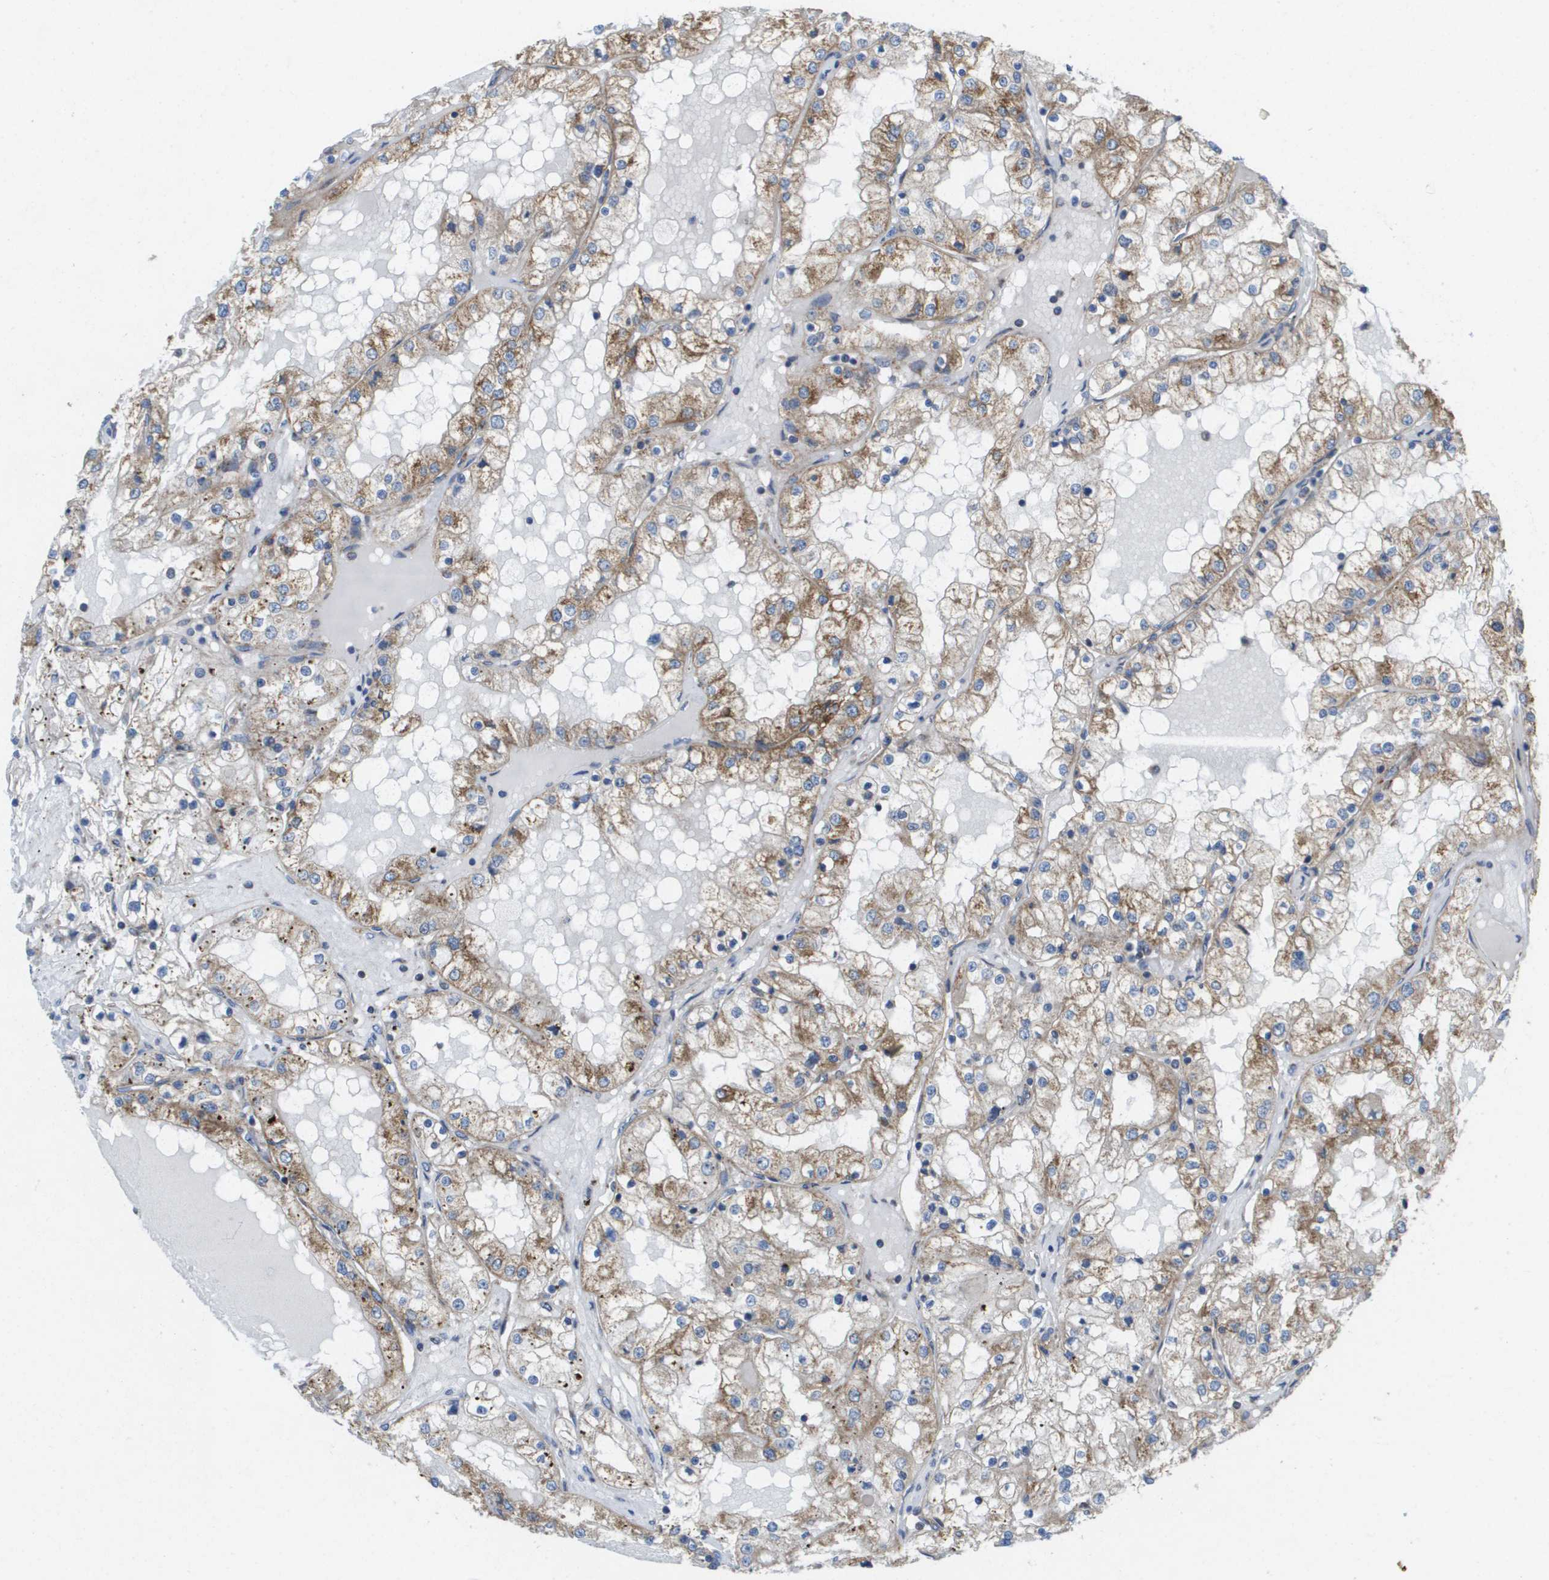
{"staining": {"intensity": "moderate", "quantity": ">75%", "location": "cytoplasmic/membranous"}, "tissue": "renal cancer", "cell_type": "Tumor cells", "image_type": "cancer", "snomed": [{"axis": "morphology", "description": "Adenocarcinoma, NOS"}, {"axis": "topography", "description": "Kidney"}], "caption": "An immunohistochemistry image of neoplastic tissue is shown. Protein staining in brown highlights moderate cytoplasmic/membranous positivity in renal cancer (adenocarcinoma) within tumor cells. The protein is stained brown, and the nuclei are stained in blue (DAB IHC with brightfield microscopy, high magnification).", "gene": "FIS1", "patient": {"sex": "male", "age": 68}}